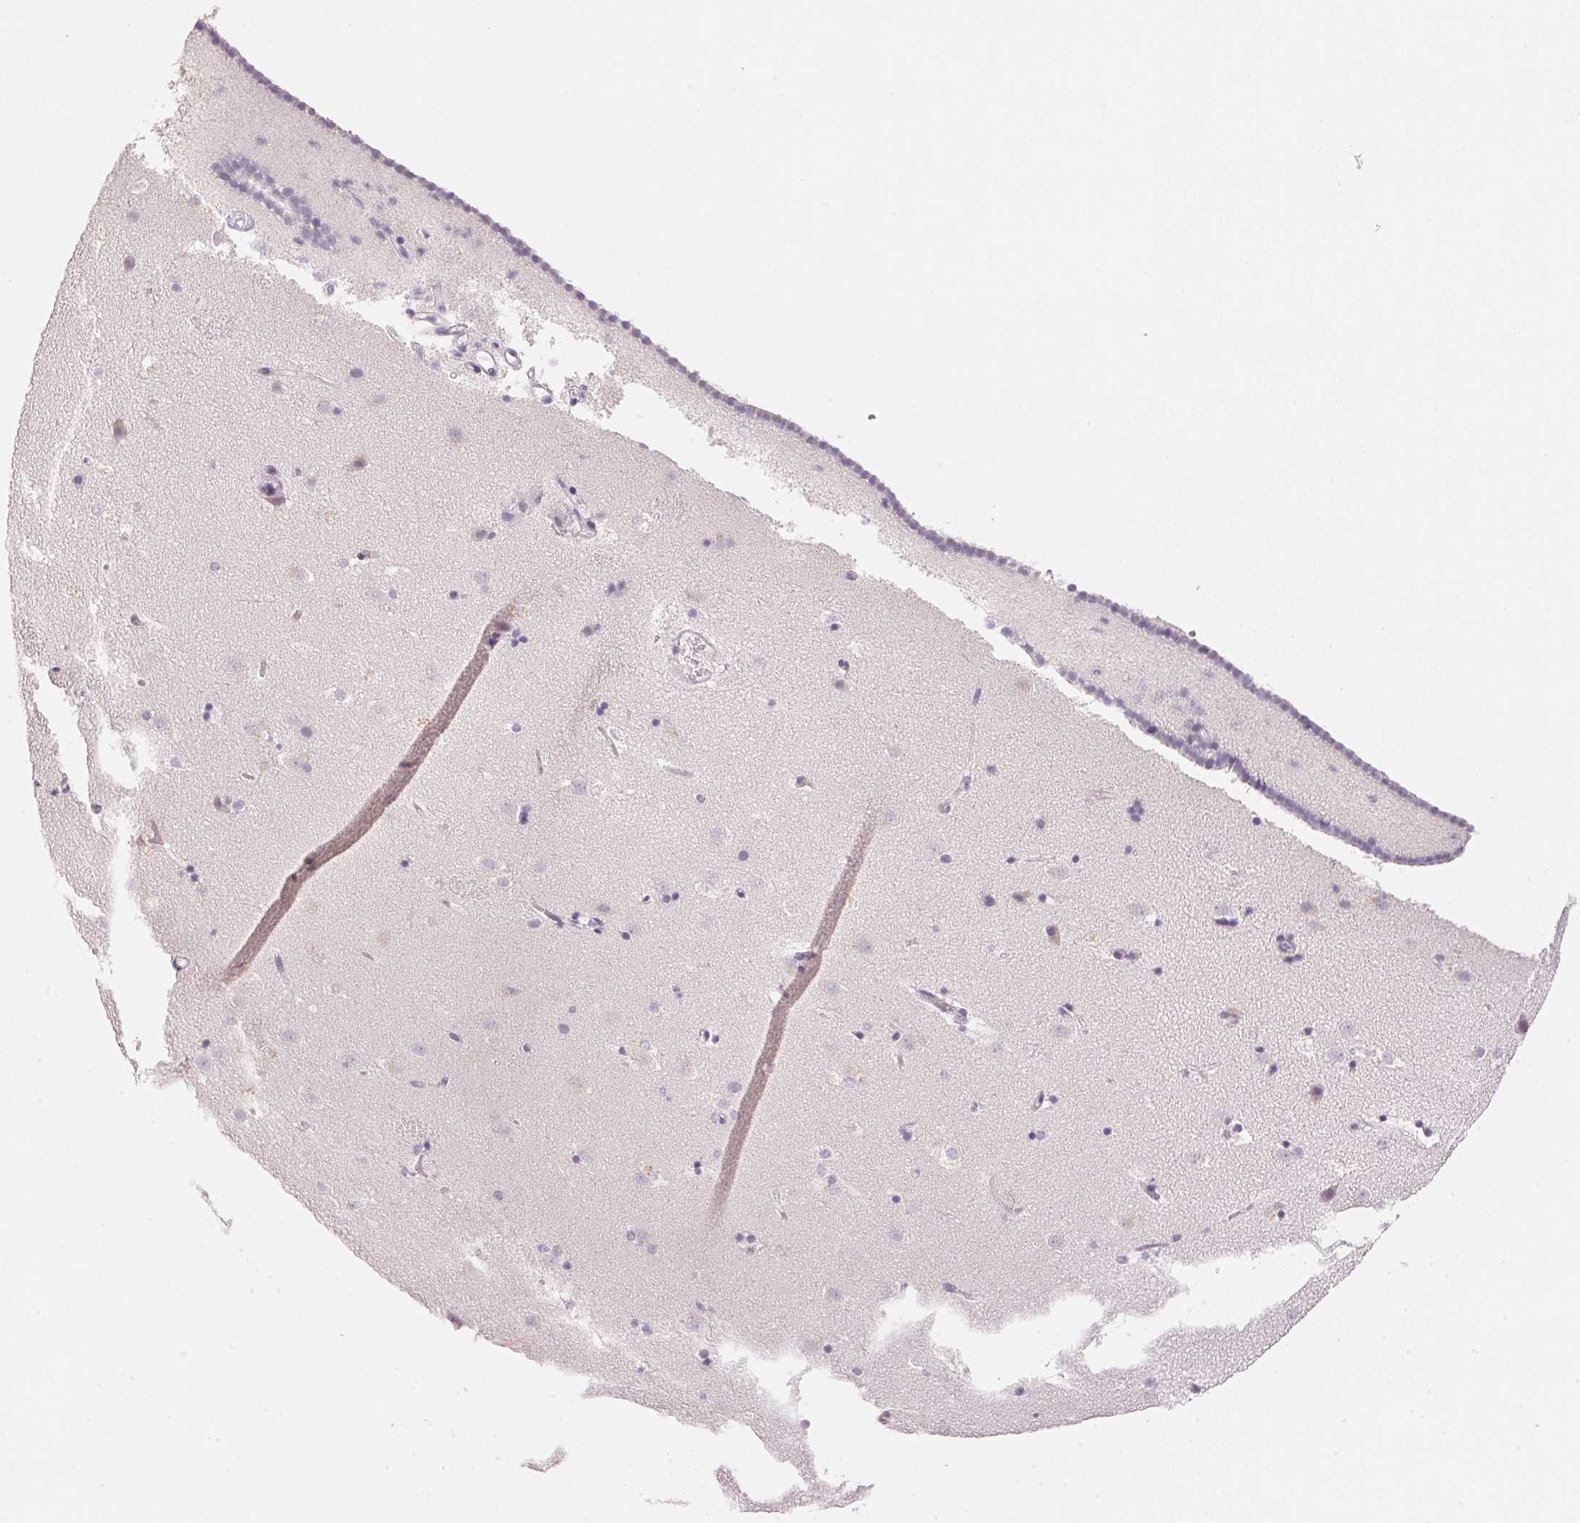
{"staining": {"intensity": "negative", "quantity": "none", "location": "none"}, "tissue": "caudate", "cell_type": "Glial cells", "image_type": "normal", "snomed": [{"axis": "morphology", "description": "Normal tissue, NOS"}, {"axis": "topography", "description": "Lateral ventricle wall"}], "caption": "Immunohistochemistry (IHC) micrograph of normal caudate stained for a protein (brown), which displays no staining in glial cells. (DAB immunohistochemistry, high magnification).", "gene": "IGFBP1", "patient": {"sex": "male", "age": 37}}